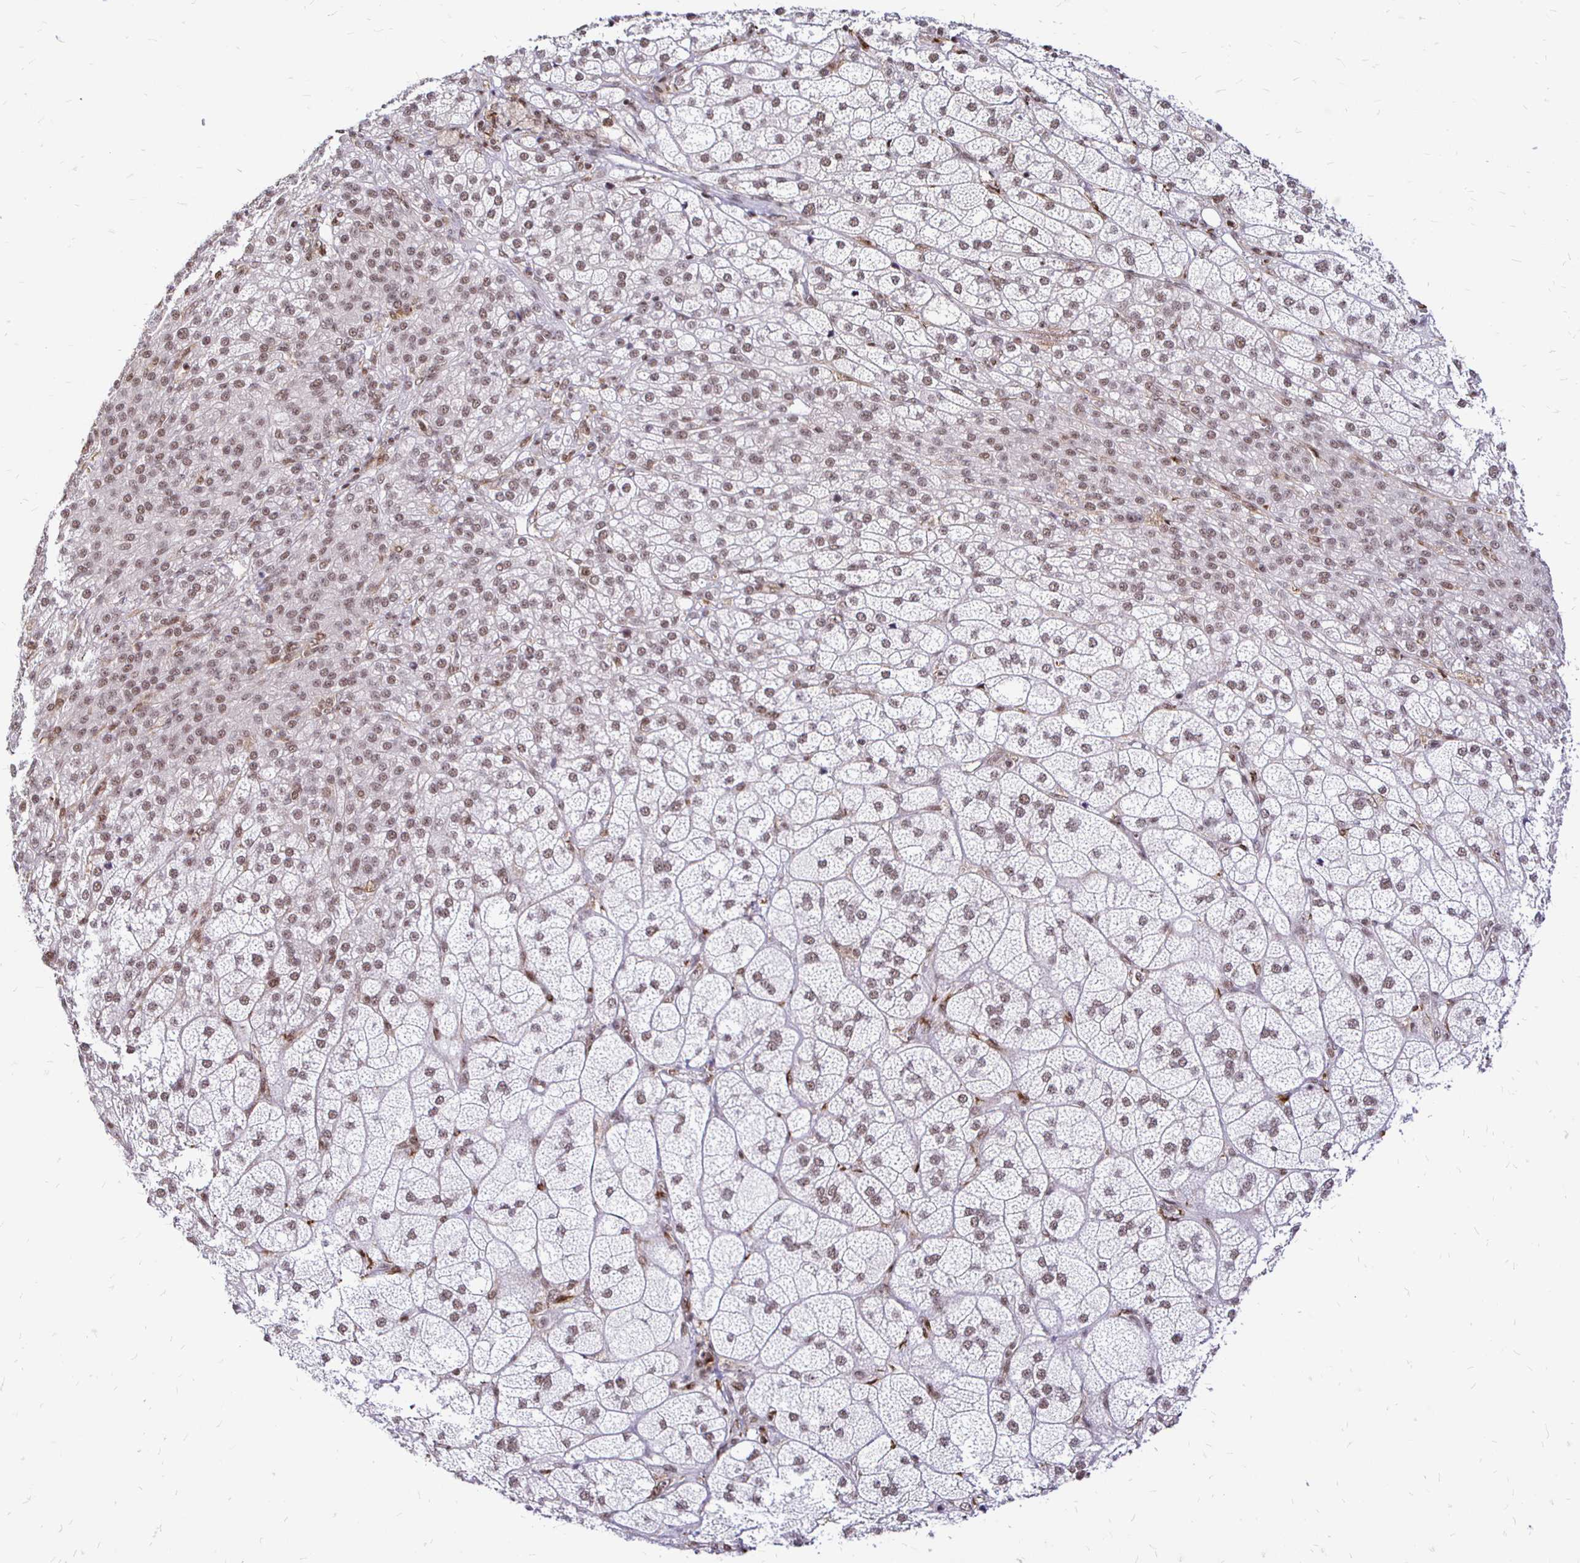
{"staining": {"intensity": "moderate", "quantity": ">75%", "location": "nuclear"}, "tissue": "adrenal gland", "cell_type": "Glandular cells", "image_type": "normal", "snomed": [{"axis": "morphology", "description": "Normal tissue, NOS"}, {"axis": "topography", "description": "Adrenal gland"}], "caption": "This micrograph exhibits IHC staining of normal human adrenal gland, with medium moderate nuclear staining in approximately >75% of glandular cells.", "gene": "SIN3A", "patient": {"sex": "female", "age": 60}}